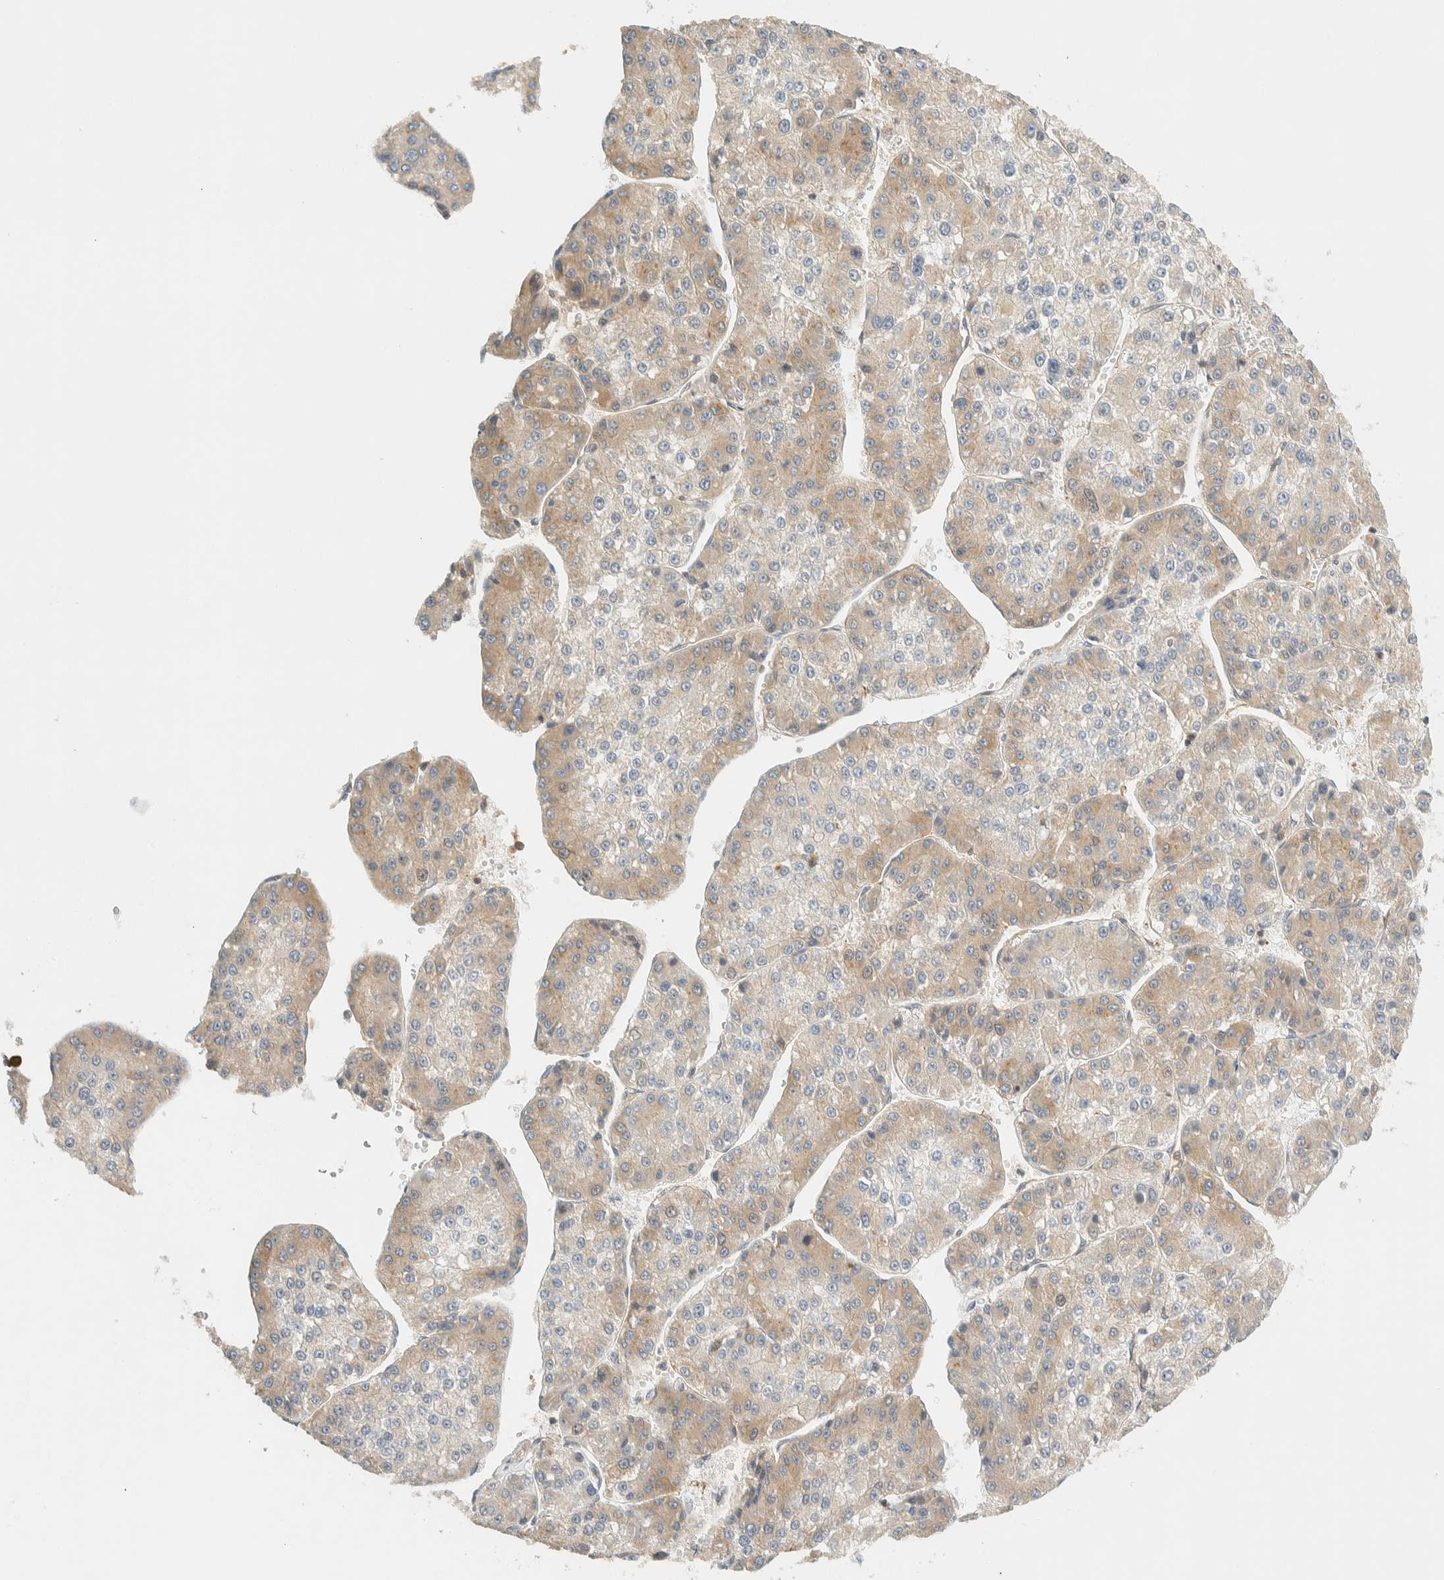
{"staining": {"intensity": "weak", "quantity": "<25%", "location": "cytoplasmic/membranous"}, "tissue": "liver cancer", "cell_type": "Tumor cells", "image_type": "cancer", "snomed": [{"axis": "morphology", "description": "Carcinoma, Hepatocellular, NOS"}, {"axis": "topography", "description": "Liver"}], "caption": "Tumor cells show no significant positivity in liver hepatocellular carcinoma.", "gene": "ARFGEF1", "patient": {"sex": "female", "age": 73}}